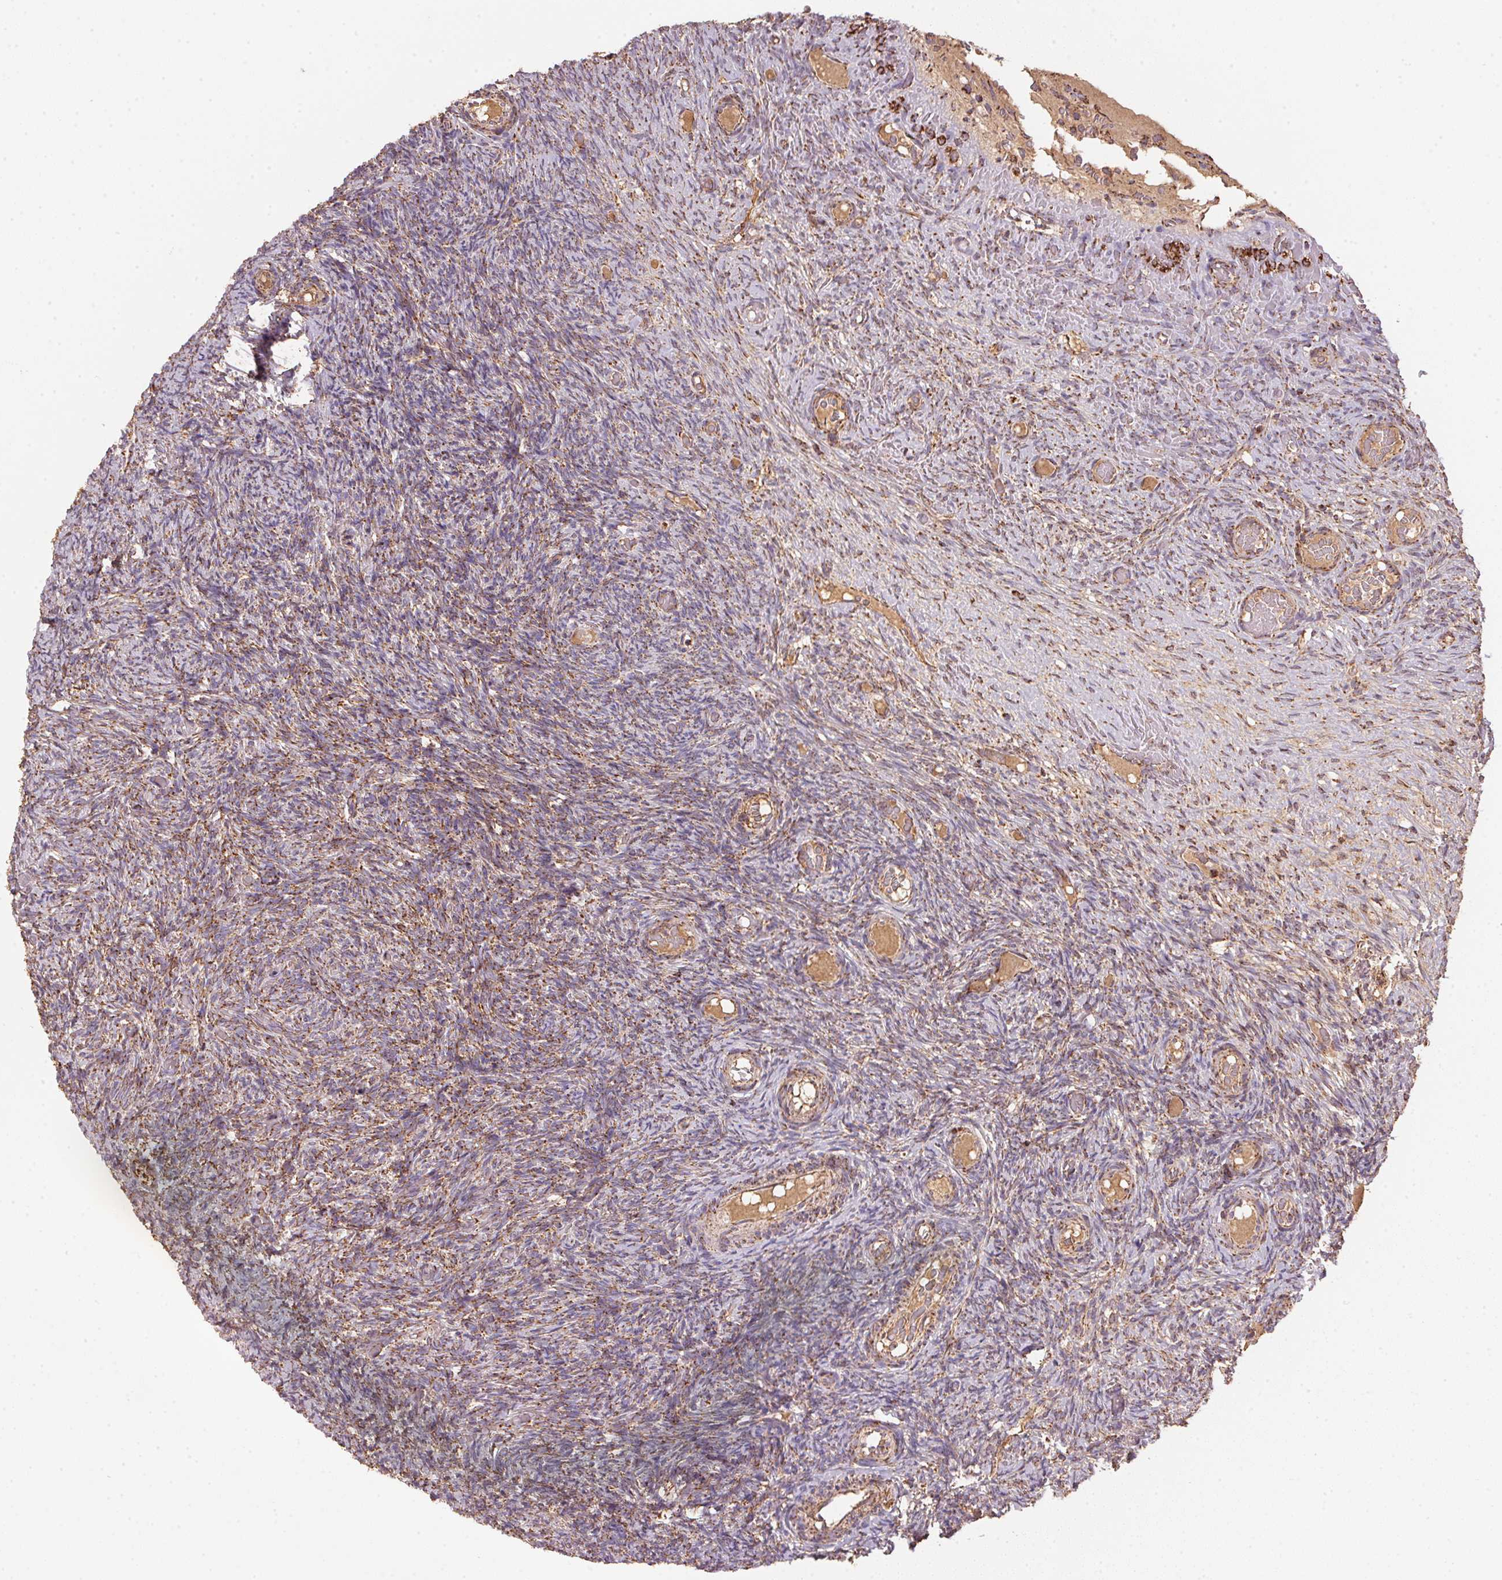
{"staining": {"intensity": "strong", "quantity": ">75%", "location": "cytoplasmic/membranous"}, "tissue": "ovary", "cell_type": "Follicle cells", "image_type": "normal", "snomed": [{"axis": "morphology", "description": "Normal tissue, NOS"}, {"axis": "topography", "description": "Ovary"}], "caption": "IHC (DAB (3,3'-diaminobenzidine)) staining of normal human ovary shows strong cytoplasmic/membranous protein staining in about >75% of follicle cells.", "gene": "NDUFS2", "patient": {"sex": "female", "age": 34}}